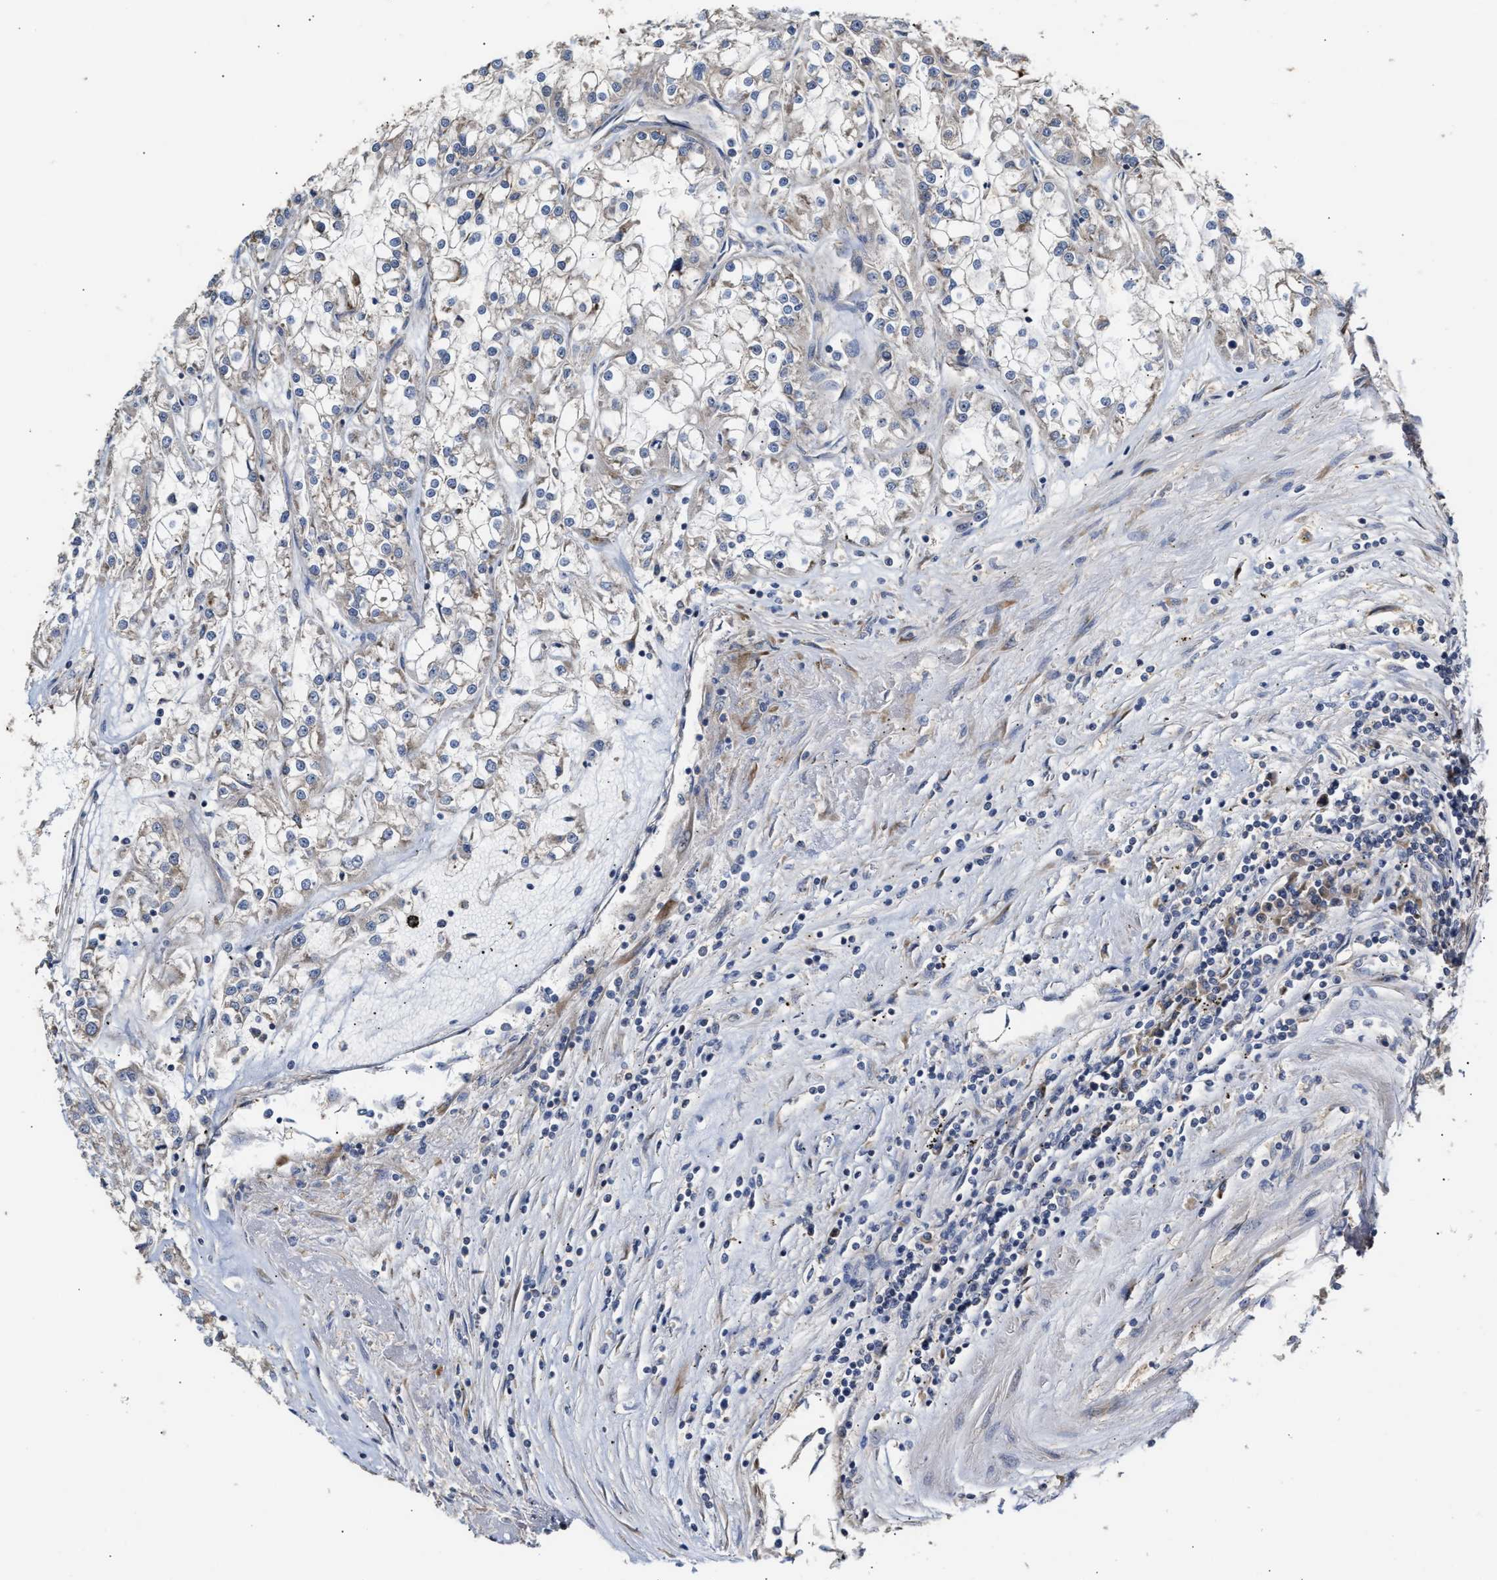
{"staining": {"intensity": "negative", "quantity": "none", "location": "none"}, "tissue": "renal cancer", "cell_type": "Tumor cells", "image_type": "cancer", "snomed": [{"axis": "morphology", "description": "Adenocarcinoma, NOS"}, {"axis": "topography", "description": "Kidney"}], "caption": "DAB (3,3'-diaminobenzidine) immunohistochemical staining of renal adenocarcinoma displays no significant positivity in tumor cells. The staining is performed using DAB (3,3'-diaminobenzidine) brown chromogen with nuclei counter-stained in using hematoxylin.", "gene": "CLIP2", "patient": {"sex": "female", "age": 52}}